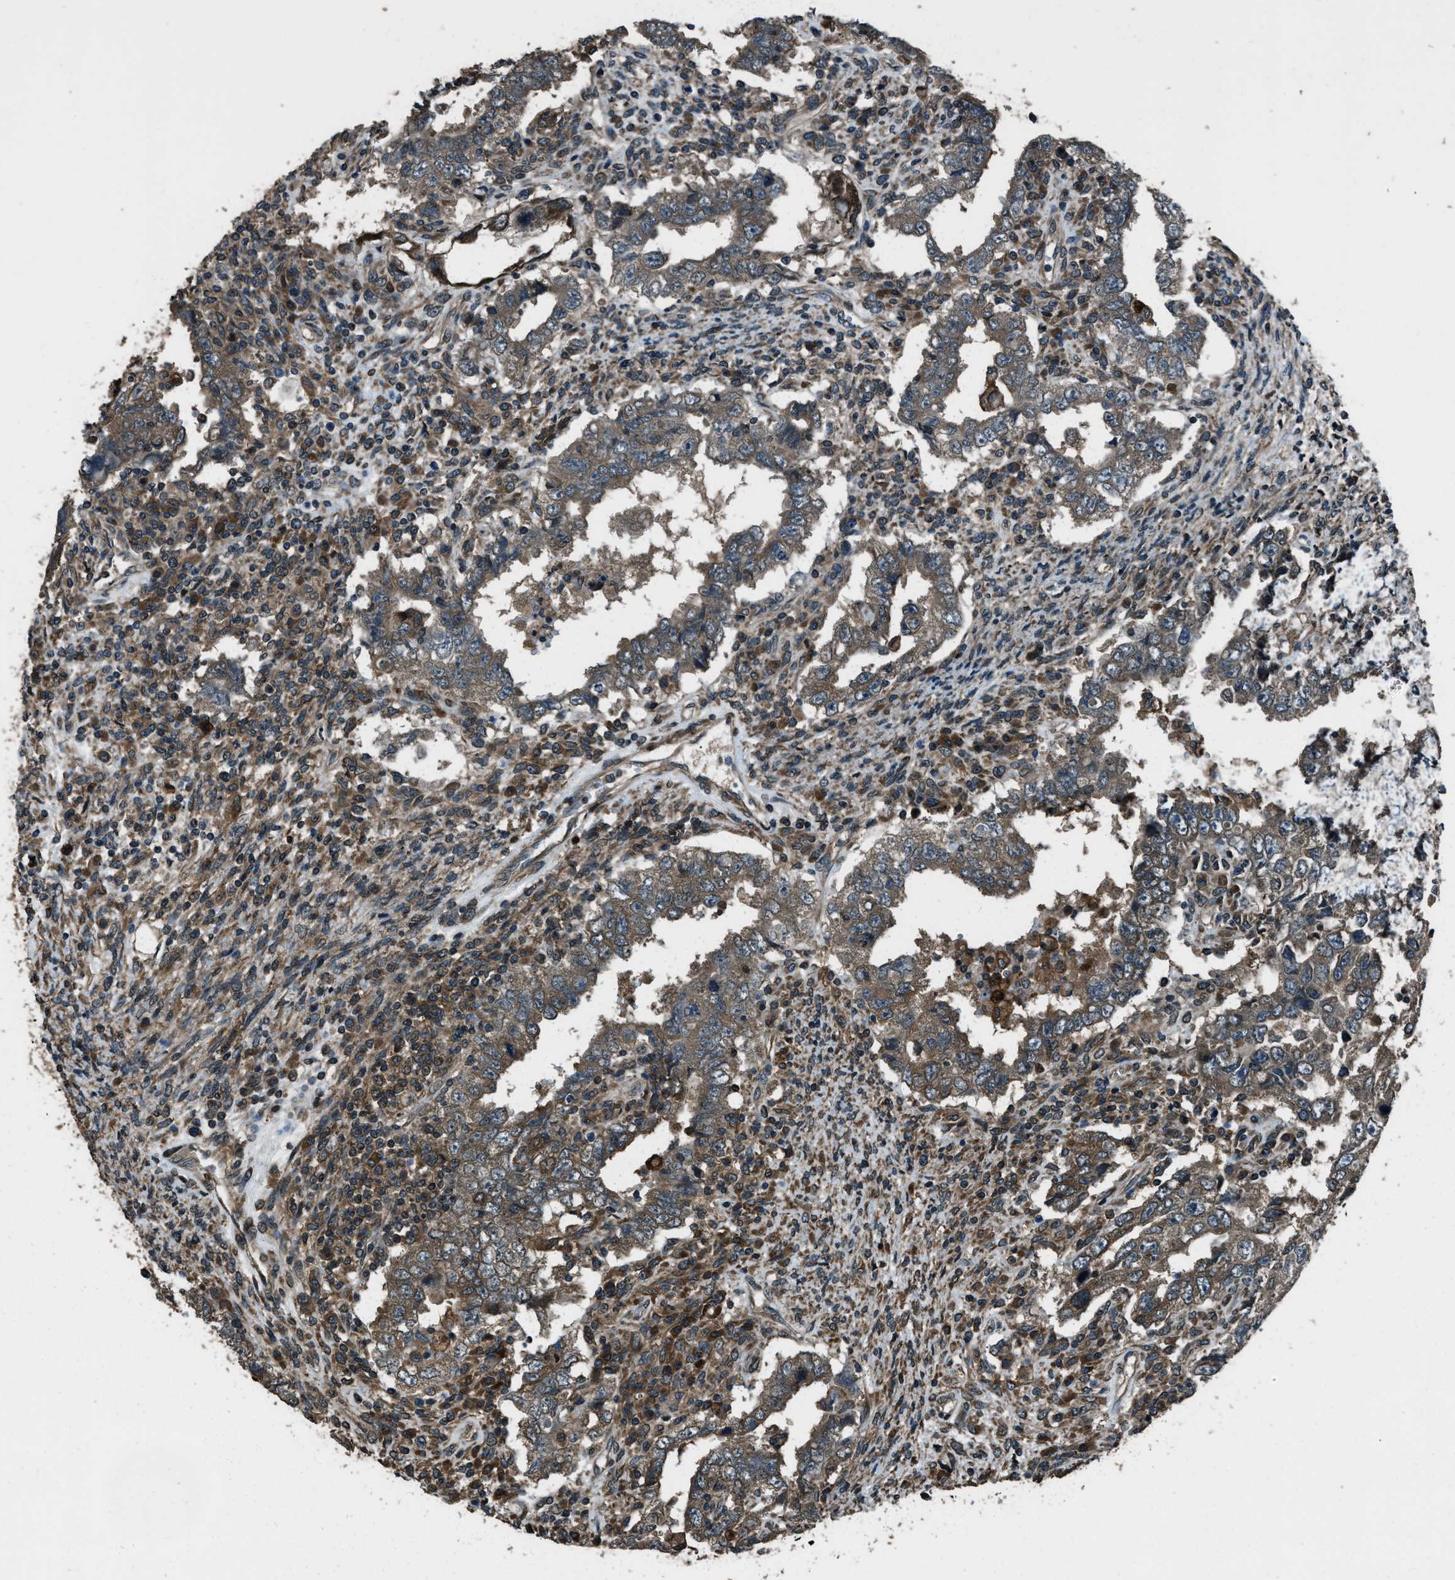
{"staining": {"intensity": "weak", "quantity": ">75%", "location": "cytoplasmic/membranous"}, "tissue": "testis cancer", "cell_type": "Tumor cells", "image_type": "cancer", "snomed": [{"axis": "morphology", "description": "Carcinoma, Embryonal, NOS"}, {"axis": "topography", "description": "Testis"}], "caption": "A high-resolution image shows immunohistochemistry staining of testis embryonal carcinoma, which displays weak cytoplasmic/membranous expression in about >75% of tumor cells.", "gene": "TRIM4", "patient": {"sex": "male", "age": 26}}